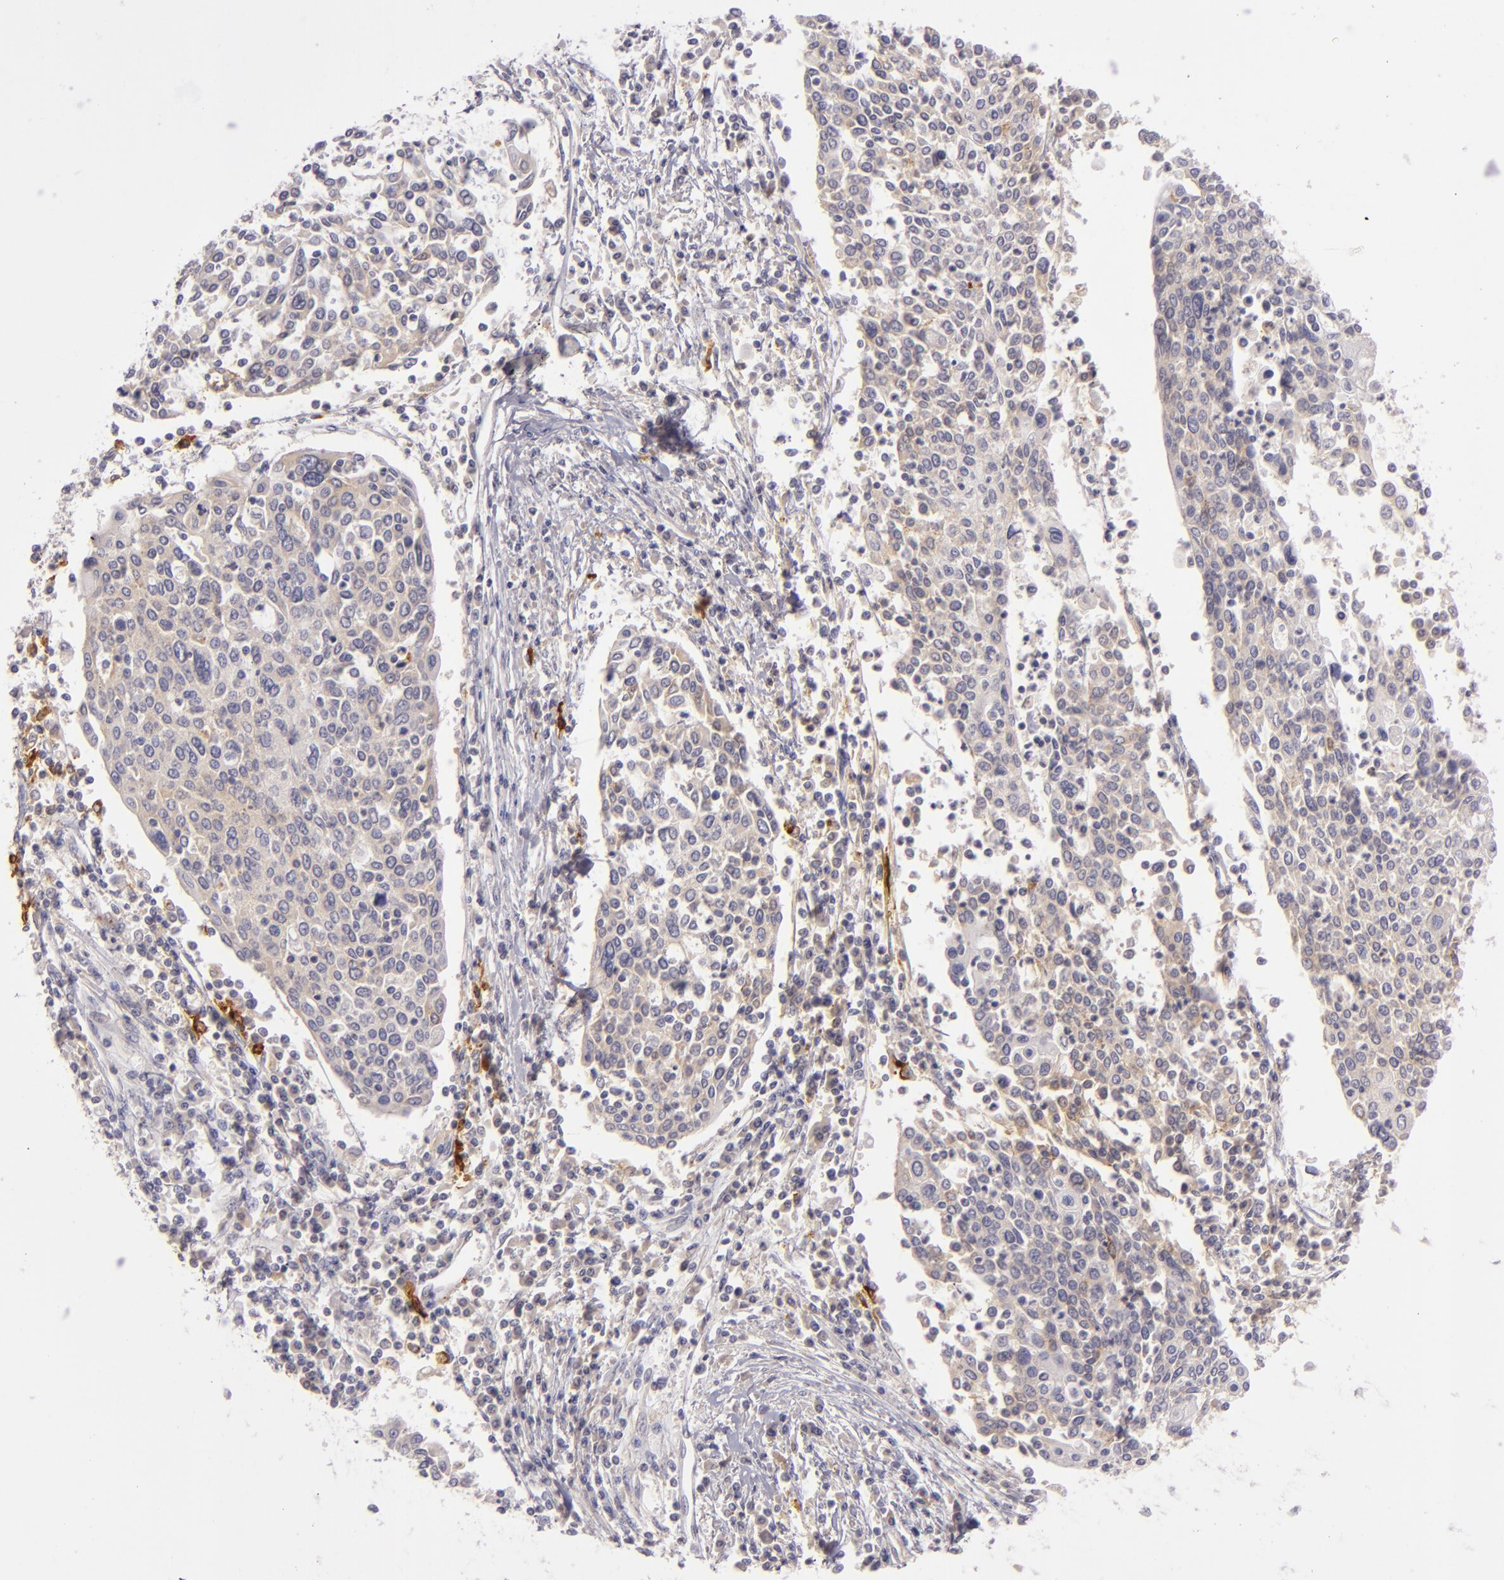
{"staining": {"intensity": "weak", "quantity": ">75%", "location": "cytoplasmic/membranous"}, "tissue": "cervical cancer", "cell_type": "Tumor cells", "image_type": "cancer", "snomed": [{"axis": "morphology", "description": "Squamous cell carcinoma, NOS"}, {"axis": "topography", "description": "Cervix"}], "caption": "Cervical squamous cell carcinoma stained with a brown dye exhibits weak cytoplasmic/membranous positive positivity in approximately >75% of tumor cells.", "gene": "CD83", "patient": {"sex": "female", "age": 40}}